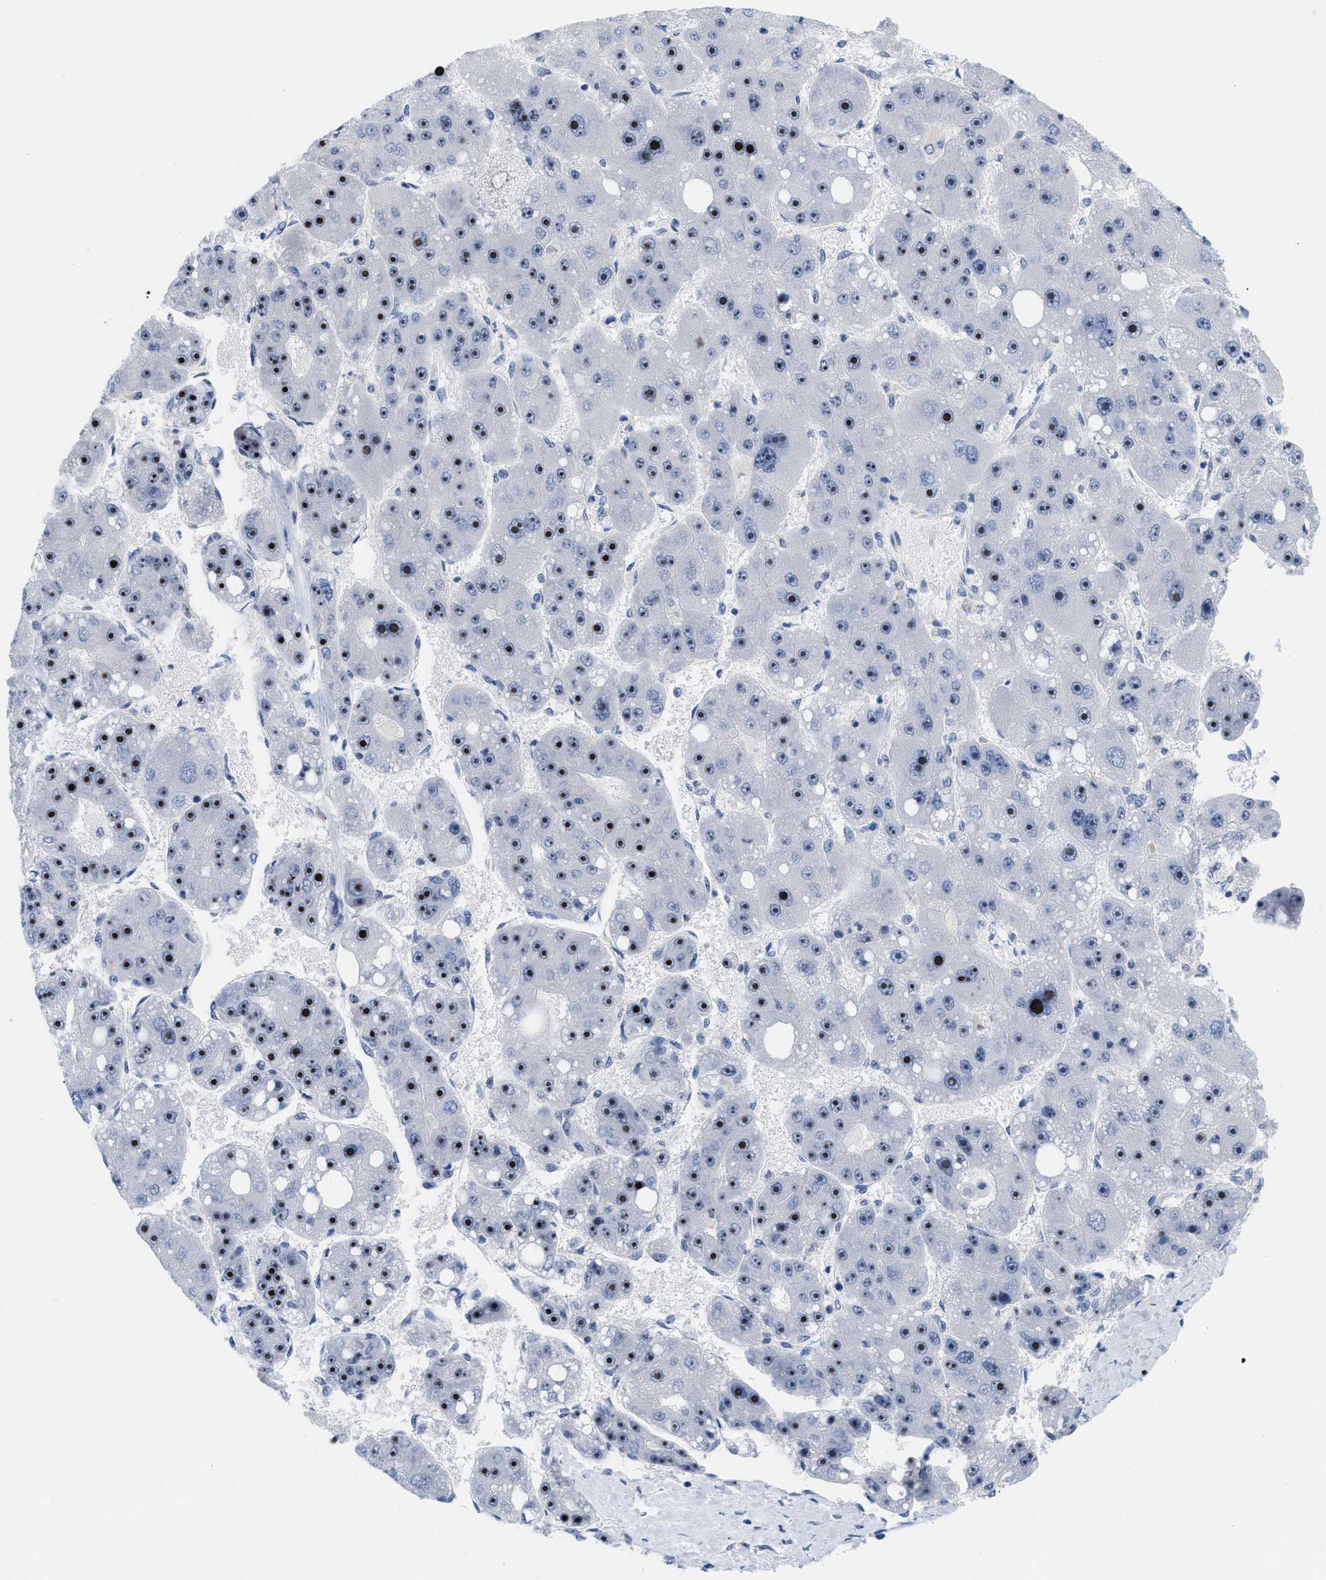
{"staining": {"intensity": "strong", "quantity": "25%-75%", "location": "nuclear"}, "tissue": "liver cancer", "cell_type": "Tumor cells", "image_type": "cancer", "snomed": [{"axis": "morphology", "description": "Carcinoma, Hepatocellular, NOS"}, {"axis": "topography", "description": "Liver"}], "caption": "There is high levels of strong nuclear positivity in tumor cells of liver hepatocellular carcinoma, as demonstrated by immunohistochemical staining (brown color).", "gene": "NOP58", "patient": {"sex": "female", "age": 61}}